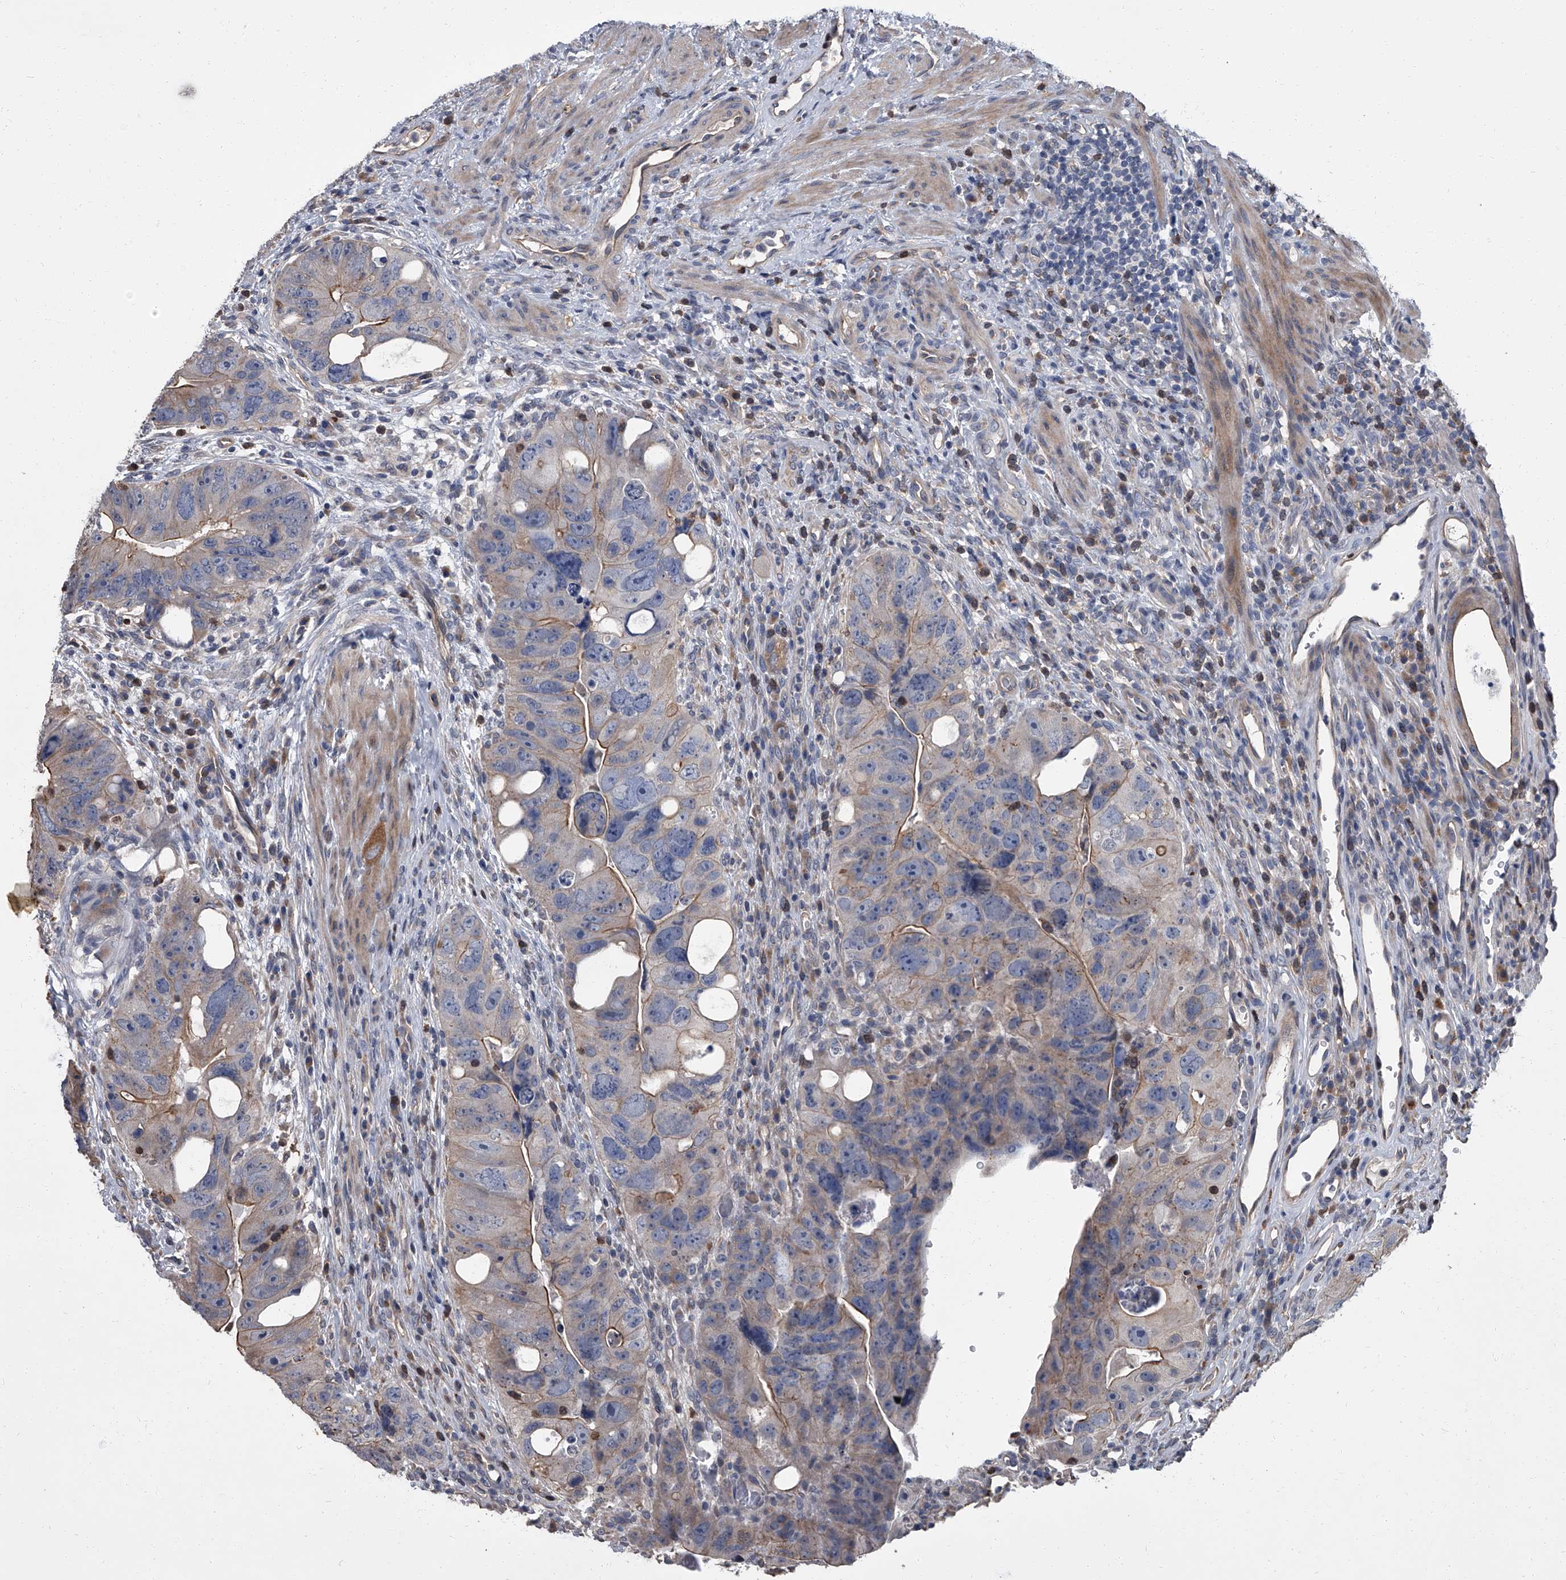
{"staining": {"intensity": "strong", "quantity": "<25%", "location": "cytoplasmic/membranous"}, "tissue": "colorectal cancer", "cell_type": "Tumor cells", "image_type": "cancer", "snomed": [{"axis": "morphology", "description": "Adenocarcinoma, NOS"}, {"axis": "topography", "description": "Rectum"}], "caption": "A medium amount of strong cytoplasmic/membranous positivity is present in about <25% of tumor cells in adenocarcinoma (colorectal) tissue. The protein of interest is stained brown, and the nuclei are stained in blue (DAB IHC with brightfield microscopy, high magnification).", "gene": "SIRT4", "patient": {"sex": "male", "age": 59}}